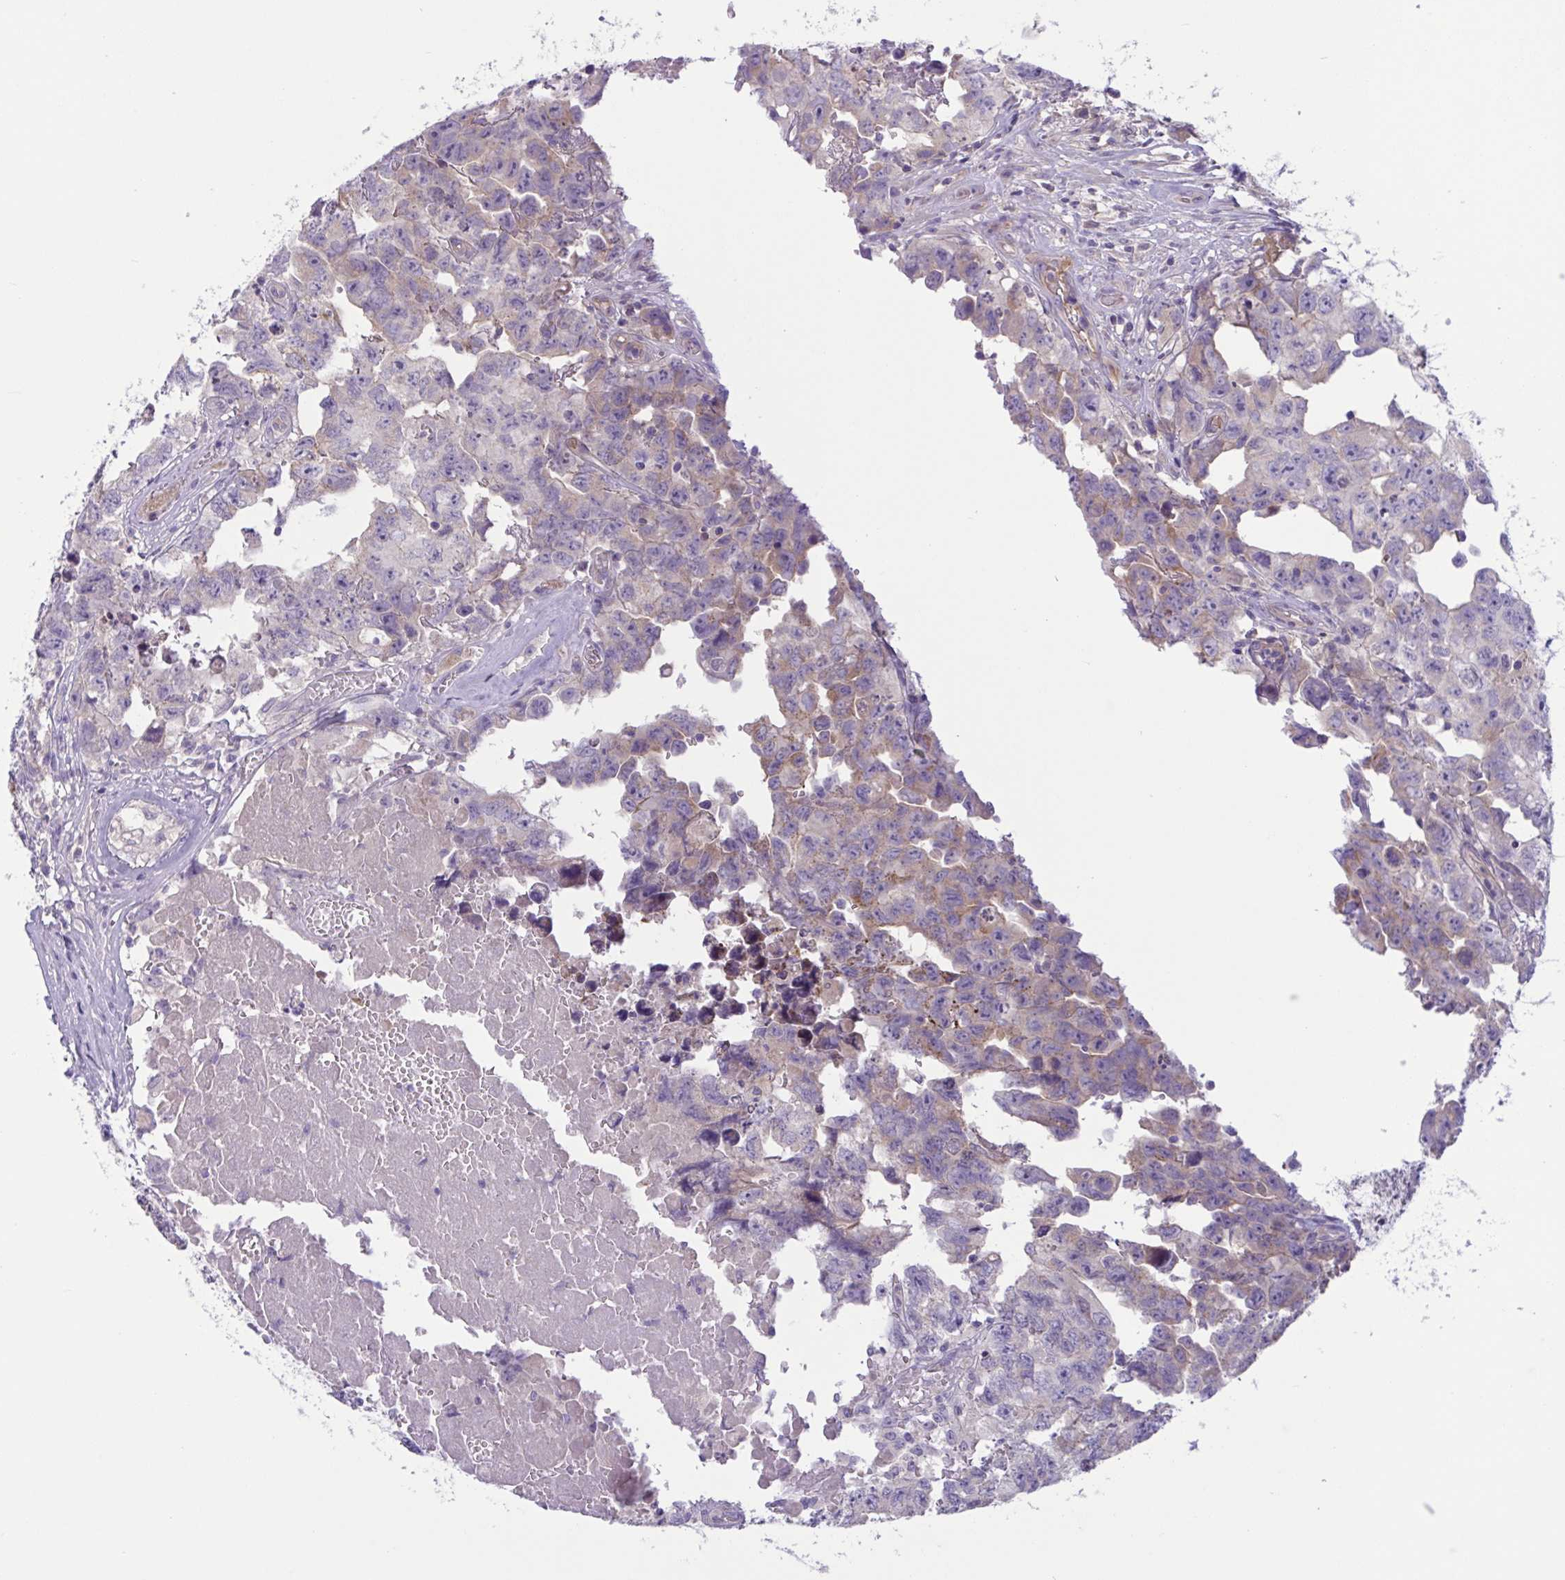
{"staining": {"intensity": "weak", "quantity": "<25%", "location": "cytoplasmic/membranous"}, "tissue": "testis cancer", "cell_type": "Tumor cells", "image_type": "cancer", "snomed": [{"axis": "morphology", "description": "Carcinoma, Embryonal, NOS"}, {"axis": "topography", "description": "Testis"}], "caption": "Tumor cells are negative for protein expression in human embryonal carcinoma (testis).", "gene": "TTC7B", "patient": {"sex": "male", "age": 22}}